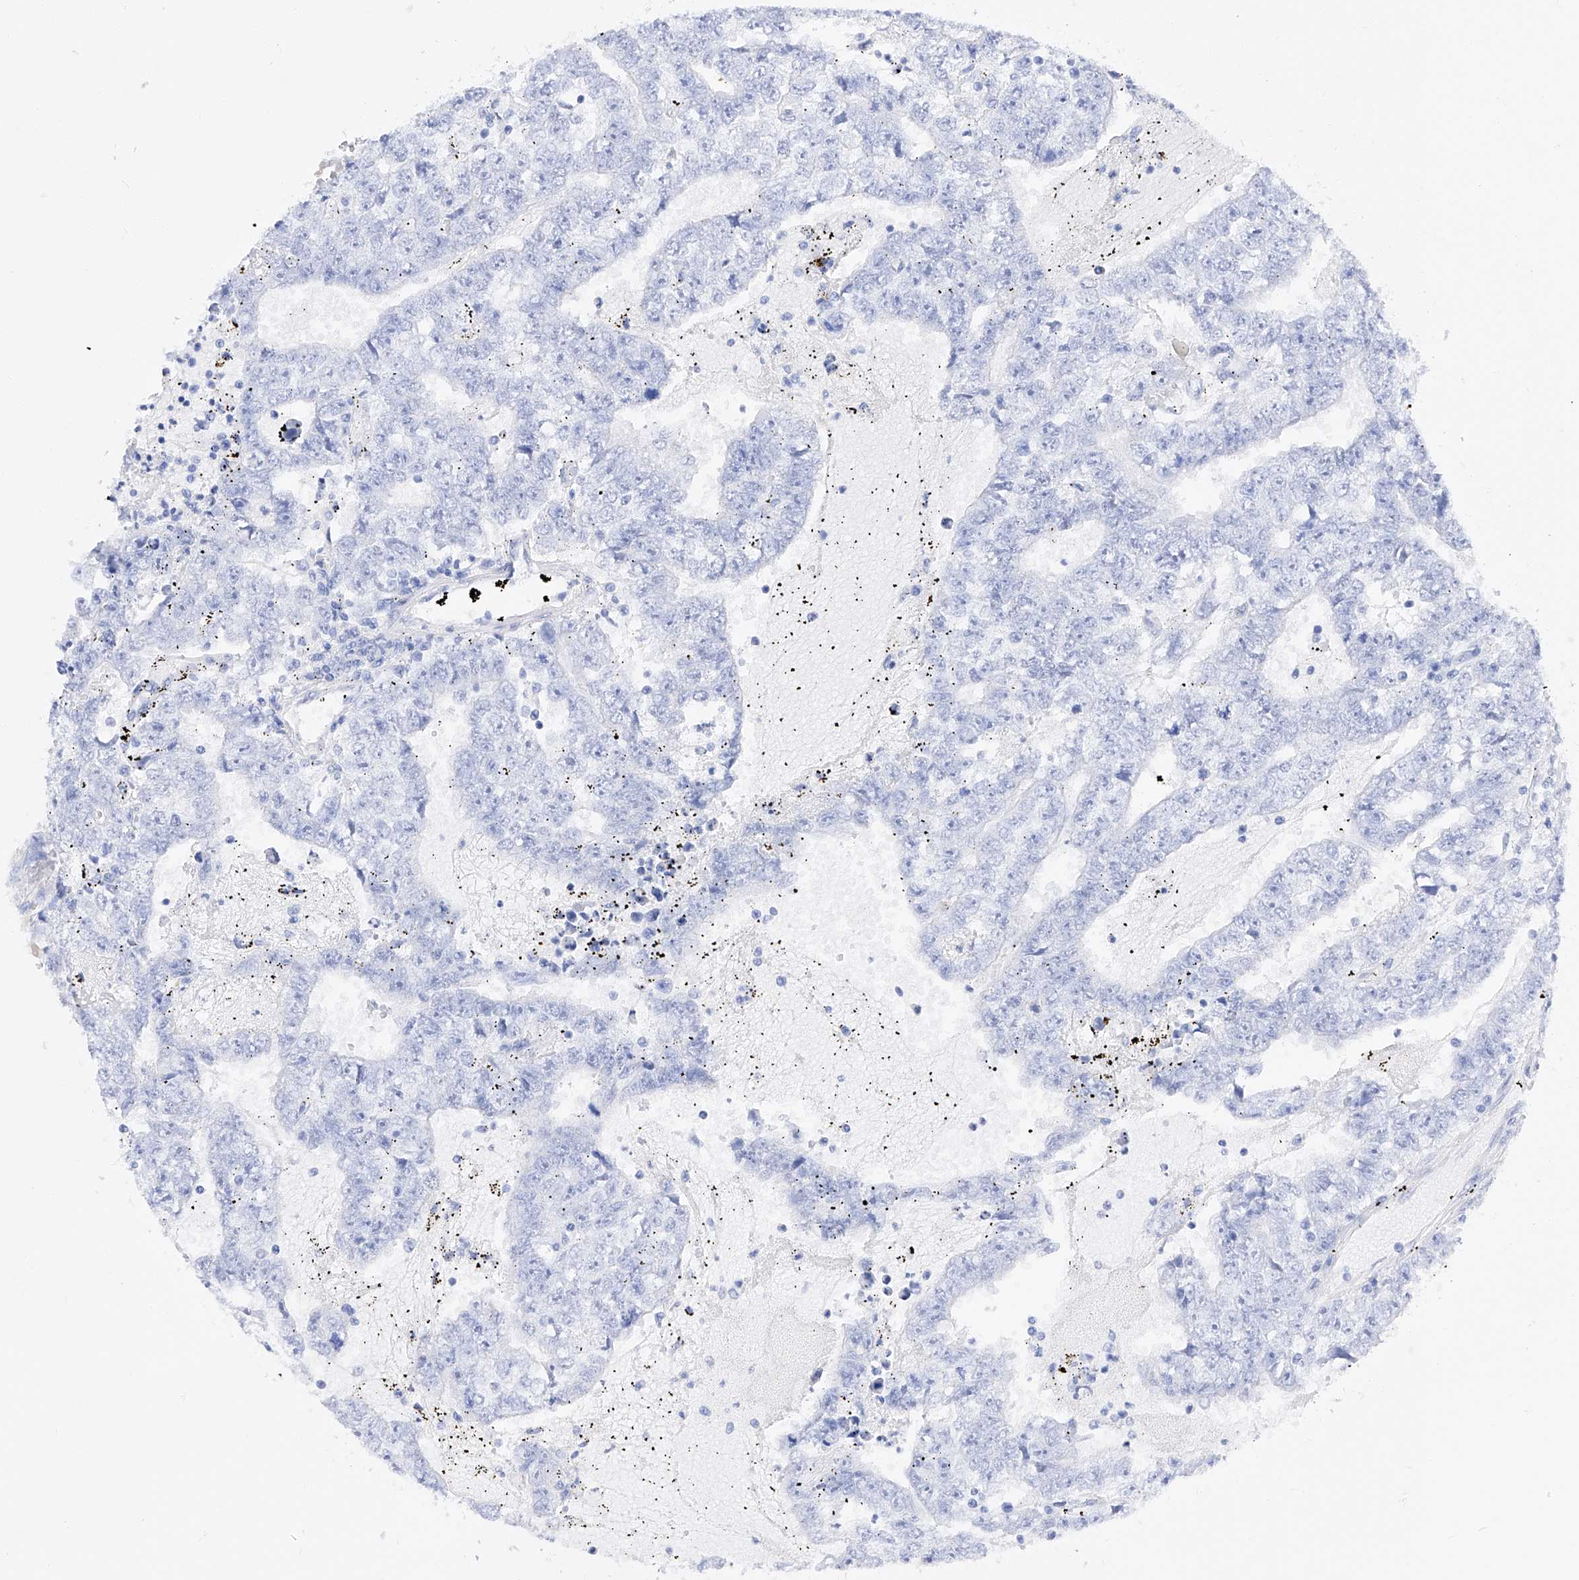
{"staining": {"intensity": "negative", "quantity": "none", "location": "none"}, "tissue": "testis cancer", "cell_type": "Tumor cells", "image_type": "cancer", "snomed": [{"axis": "morphology", "description": "Carcinoma, Embryonal, NOS"}, {"axis": "topography", "description": "Testis"}], "caption": "Immunohistochemistry (IHC) of testis cancer demonstrates no positivity in tumor cells. (Stains: DAB (3,3'-diaminobenzidine) immunohistochemistry (IHC) with hematoxylin counter stain, Microscopy: brightfield microscopy at high magnification).", "gene": "TRPC7", "patient": {"sex": "male", "age": 25}}